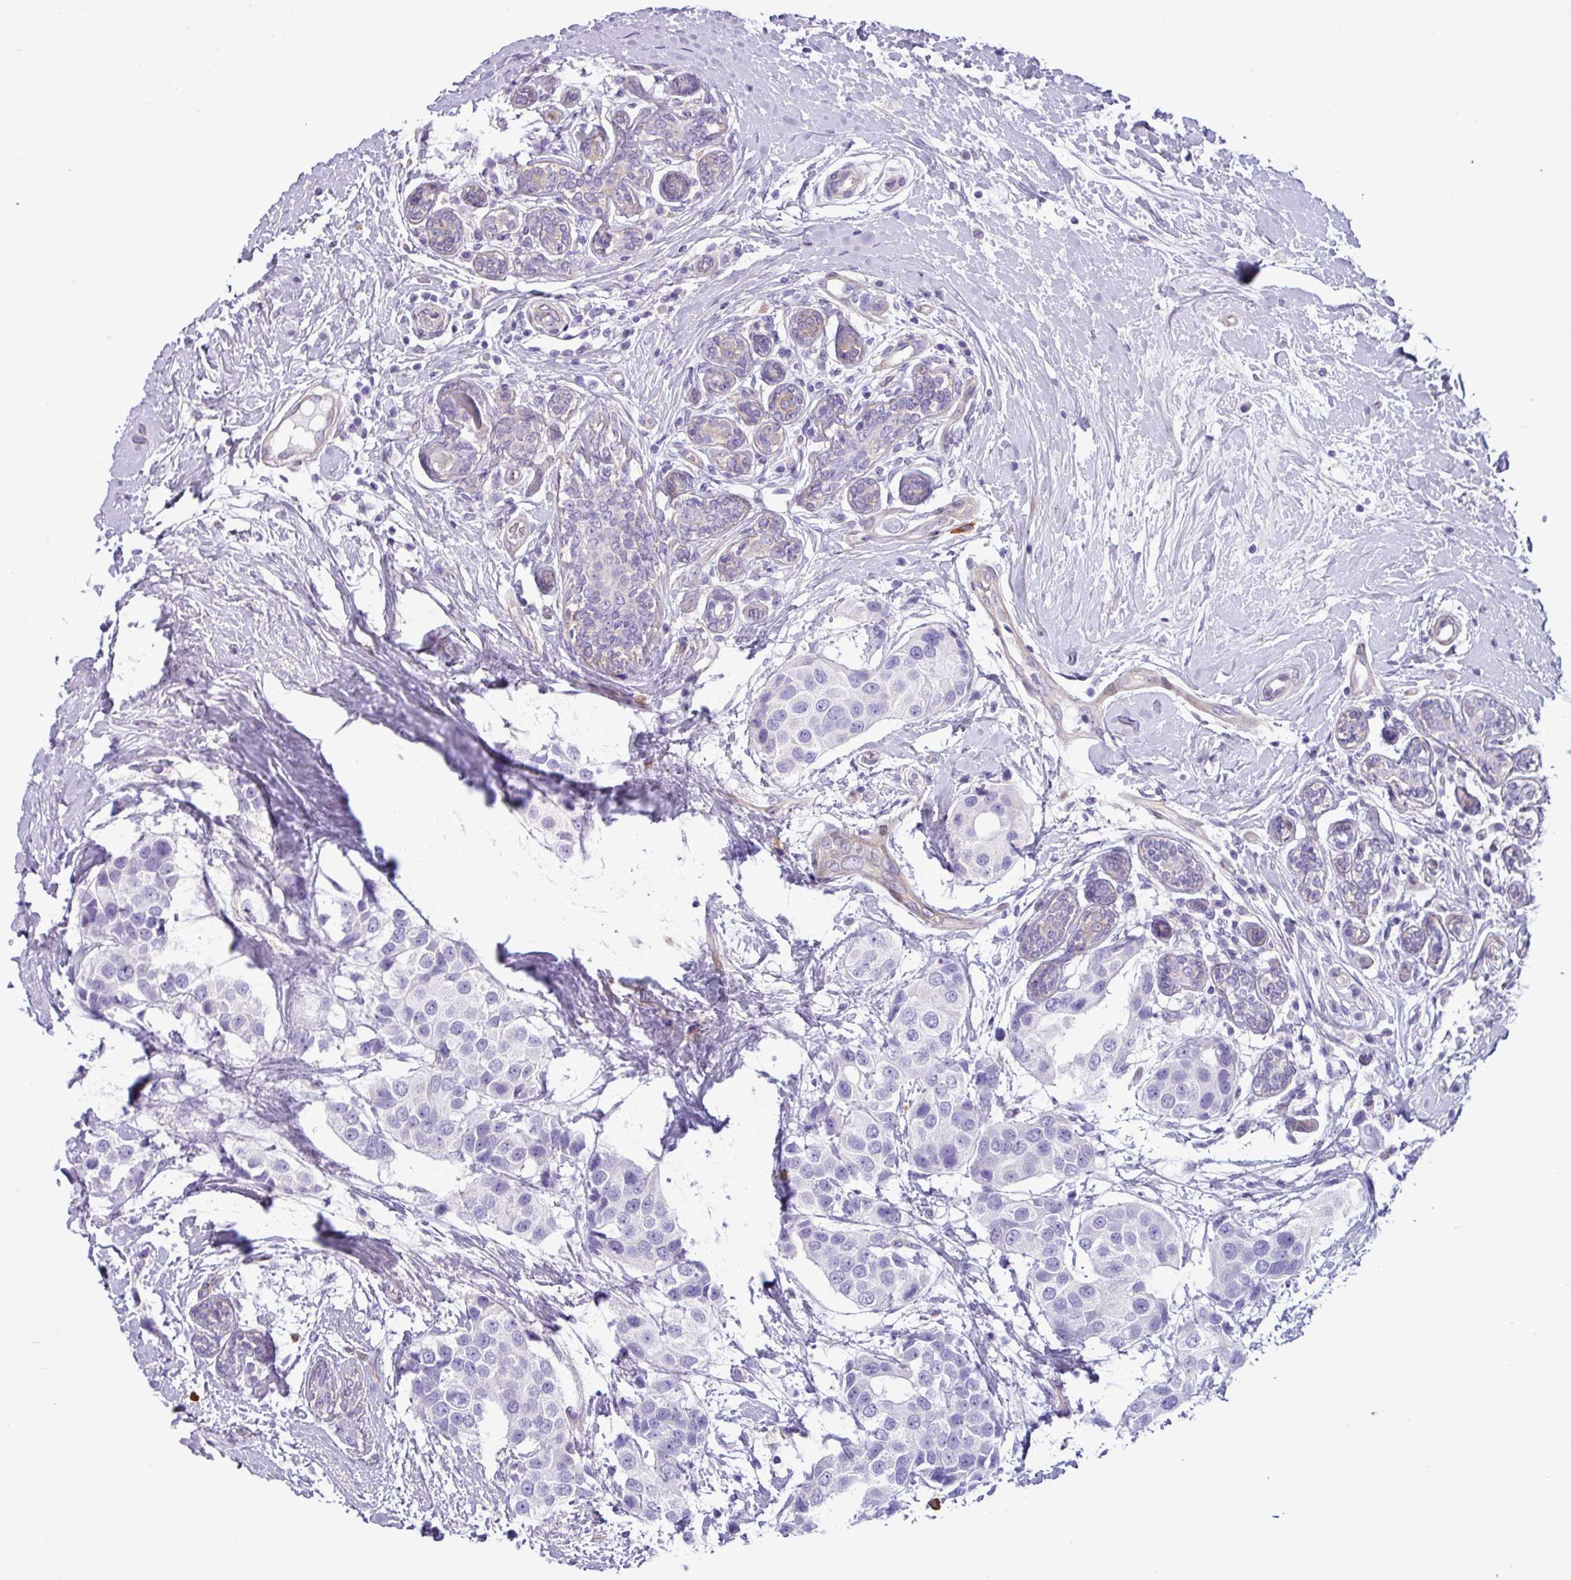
{"staining": {"intensity": "negative", "quantity": "none", "location": "none"}, "tissue": "breast cancer", "cell_type": "Tumor cells", "image_type": "cancer", "snomed": [{"axis": "morphology", "description": "Normal tissue, NOS"}, {"axis": "morphology", "description": "Duct carcinoma"}, {"axis": "topography", "description": "Breast"}], "caption": "A photomicrograph of human breast invasive ductal carcinoma is negative for staining in tumor cells.", "gene": "KIRREL3", "patient": {"sex": "female", "age": 39}}